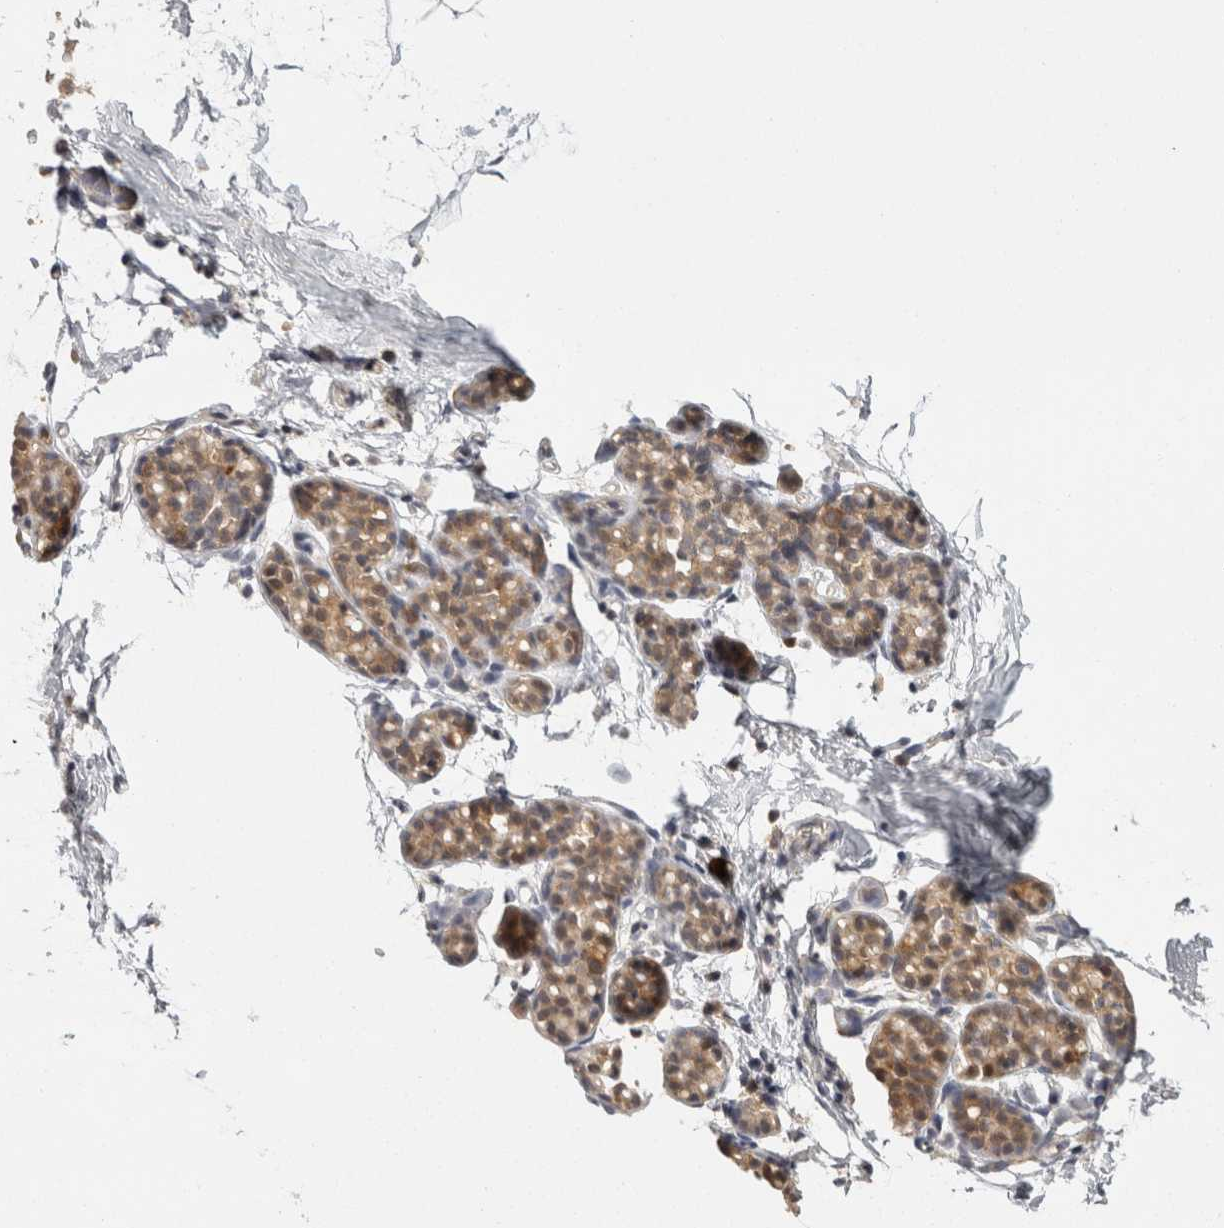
{"staining": {"intensity": "negative", "quantity": "none", "location": "none"}, "tissue": "breast", "cell_type": "Adipocytes", "image_type": "normal", "snomed": [{"axis": "morphology", "description": "Normal tissue, NOS"}, {"axis": "topography", "description": "Breast"}], "caption": "DAB immunohistochemical staining of benign breast exhibits no significant expression in adipocytes. The staining is performed using DAB (3,3'-diaminobenzidine) brown chromogen with nuclei counter-stained in using hematoxylin.", "gene": "ACAT2", "patient": {"sex": "female", "age": 62}}